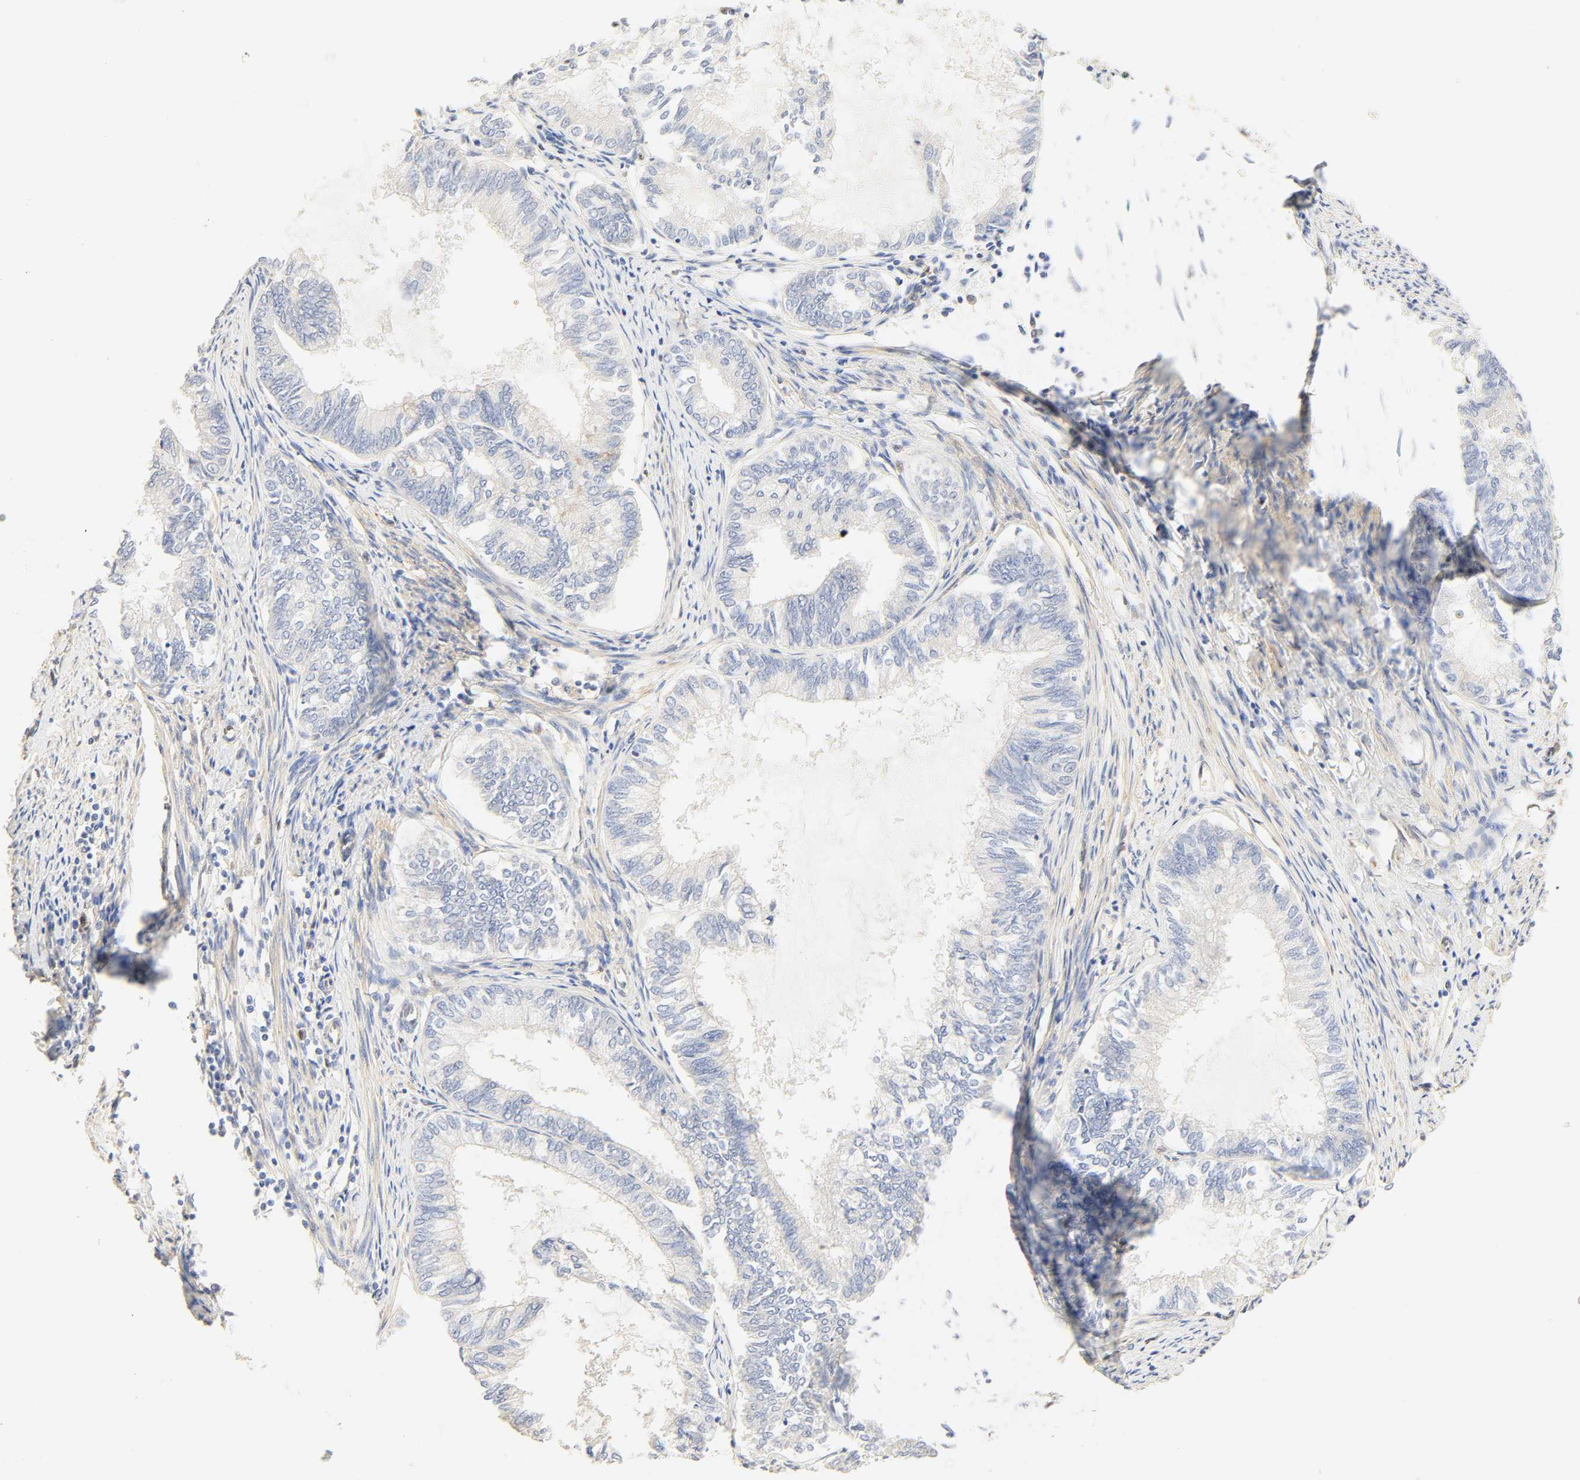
{"staining": {"intensity": "negative", "quantity": "none", "location": "none"}, "tissue": "endometrial cancer", "cell_type": "Tumor cells", "image_type": "cancer", "snomed": [{"axis": "morphology", "description": "Adenocarcinoma, NOS"}, {"axis": "topography", "description": "Endometrium"}], "caption": "Micrograph shows no significant protein positivity in tumor cells of adenocarcinoma (endometrial). (Stains: DAB (3,3'-diaminobenzidine) immunohistochemistry (IHC) with hematoxylin counter stain, Microscopy: brightfield microscopy at high magnification).", "gene": "BORCS8-MEF2B", "patient": {"sex": "female", "age": 86}}